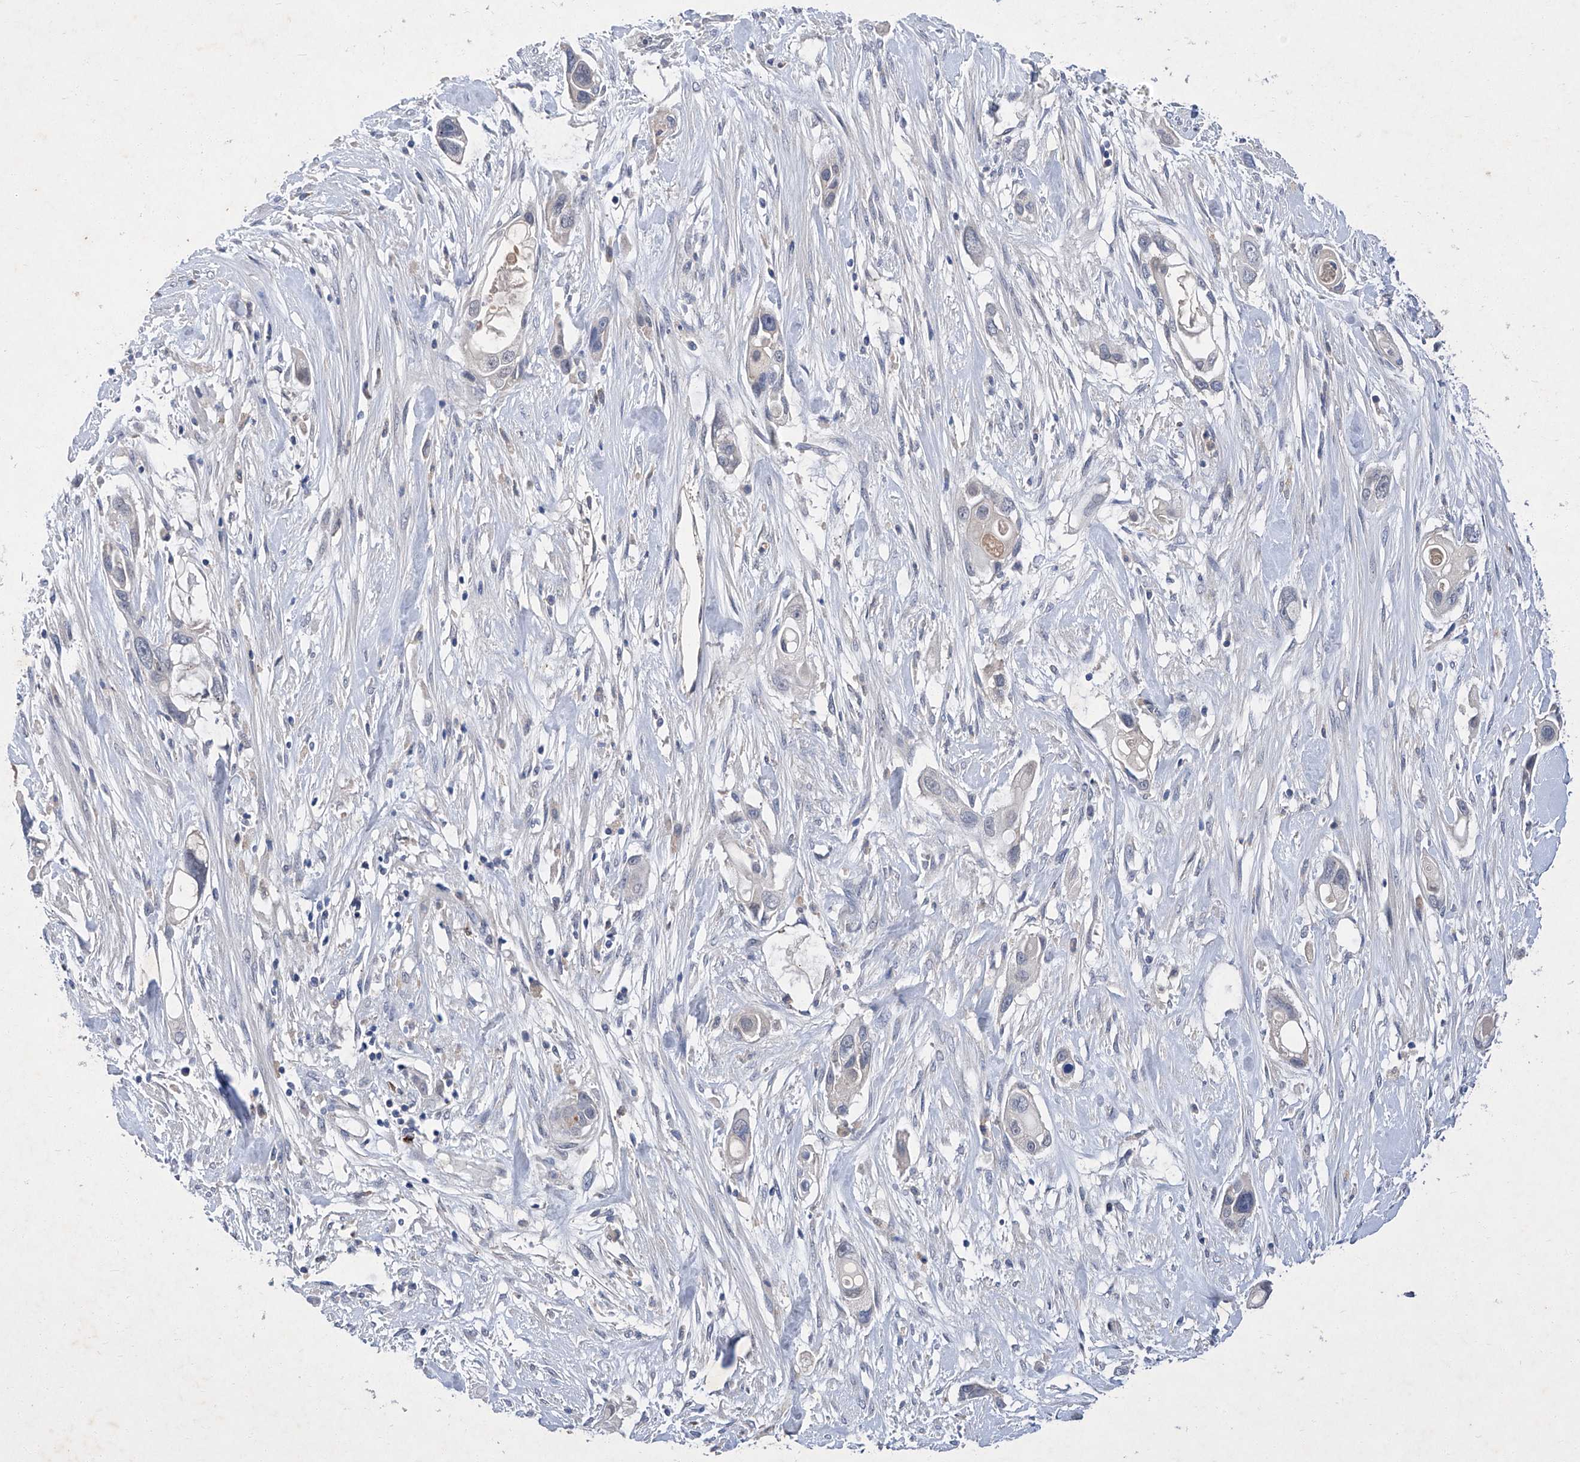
{"staining": {"intensity": "negative", "quantity": "none", "location": "none"}, "tissue": "pancreatic cancer", "cell_type": "Tumor cells", "image_type": "cancer", "snomed": [{"axis": "morphology", "description": "Adenocarcinoma, NOS"}, {"axis": "topography", "description": "Pancreas"}], "caption": "High power microscopy photomicrograph of an immunohistochemistry photomicrograph of pancreatic adenocarcinoma, revealing no significant expression in tumor cells.", "gene": "SBK2", "patient": {"sex": "female", "age": 60}}